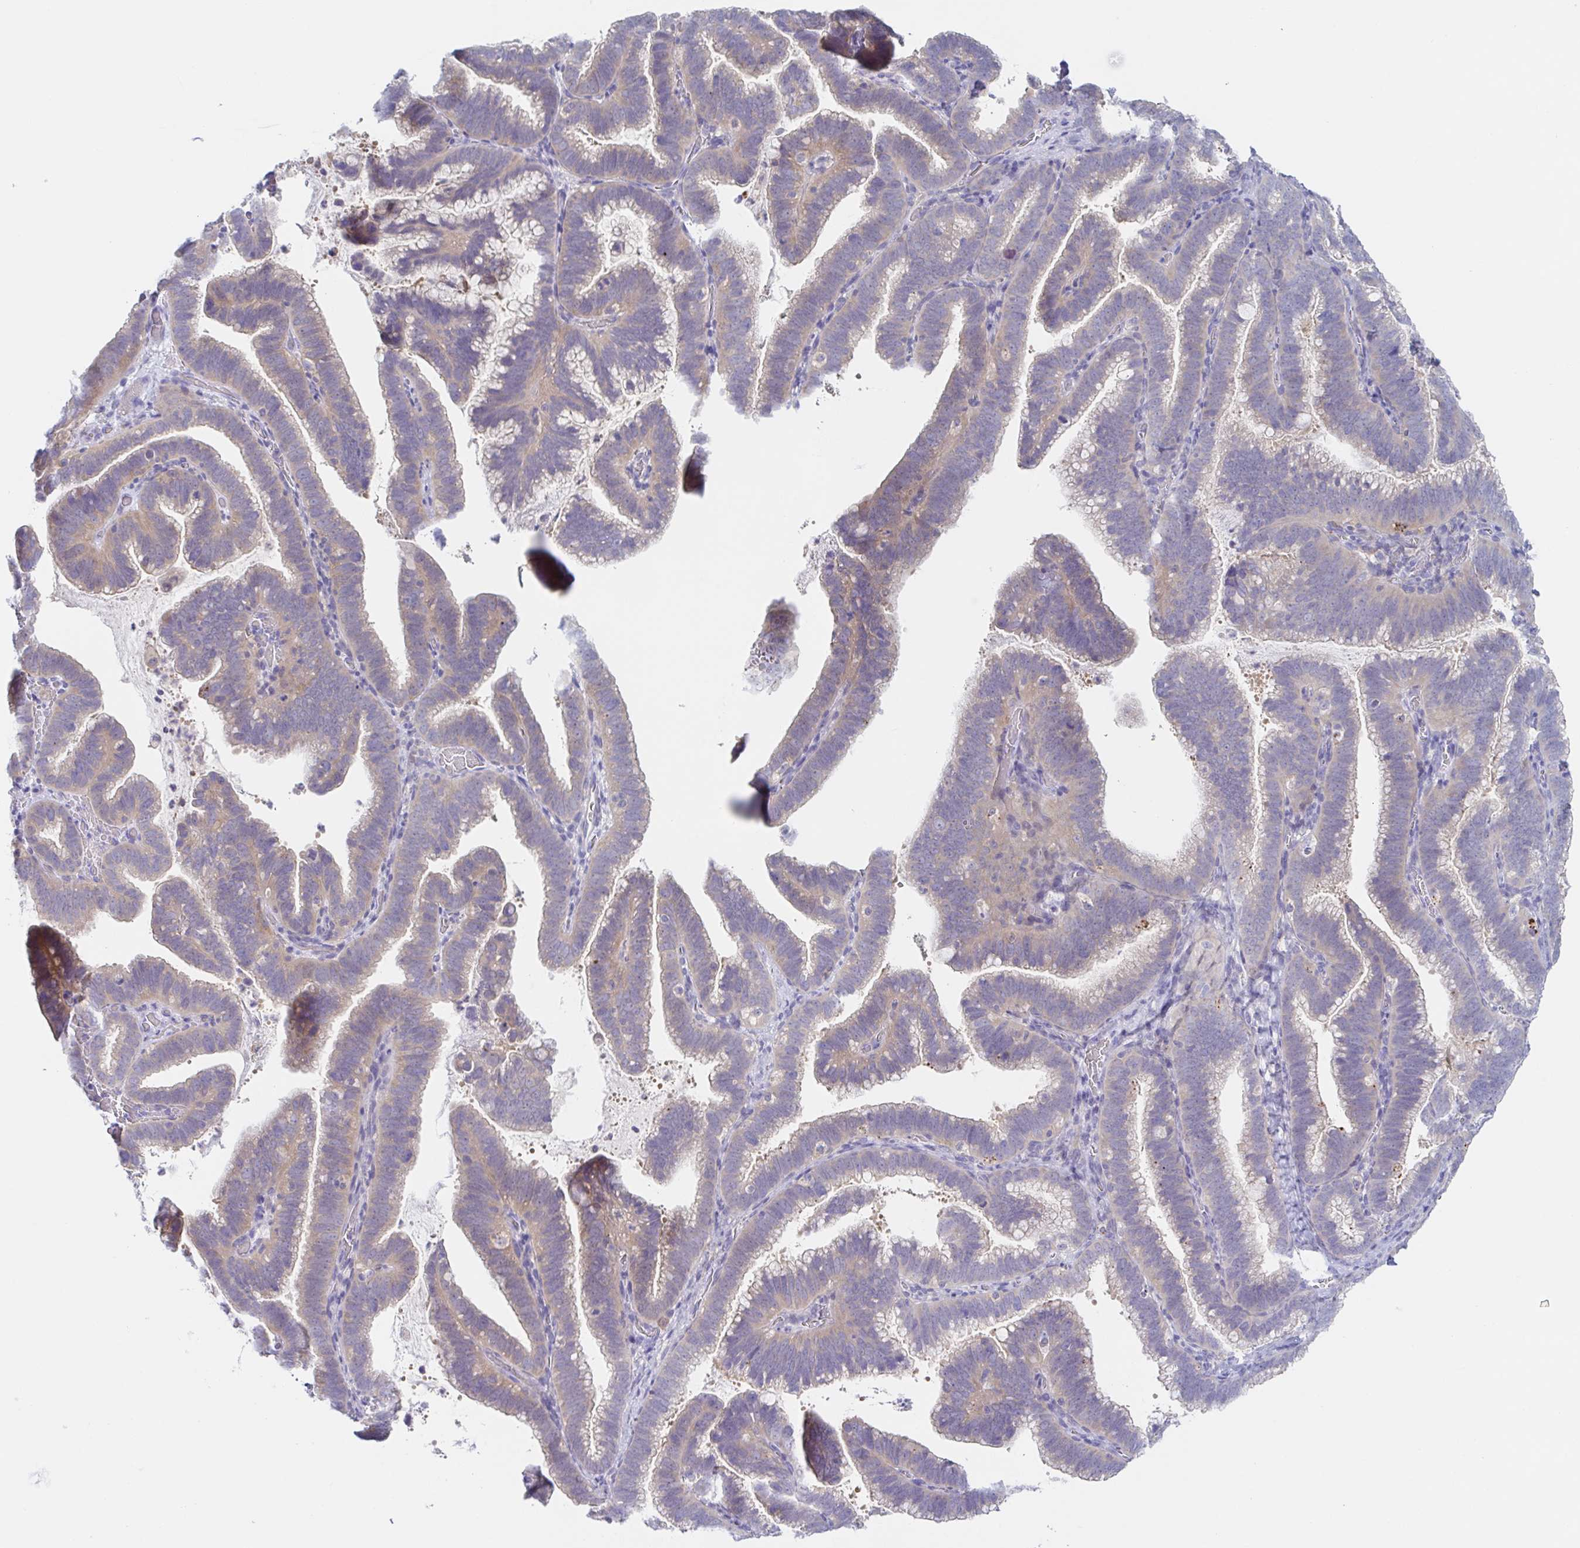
{"staining": {"intensity": "weak", "quantity": "<25%", "location": "cytoplasmic/membranous"}, "tissue": "cervical cancer", "cell_type": "Tumor cells", "image_type": "cancer", "snomed": [{"axis": "morphology", "description": "Adenocarcinoma, NOS"}, {"axis": "topography", "description": "Cervix"}], "caption": "IHC of human cervical adenocarcinoma exhibits no positivity in tumor cells.", "gene": "HTR2A", "patient": {"sex": "female", "age": 61}}